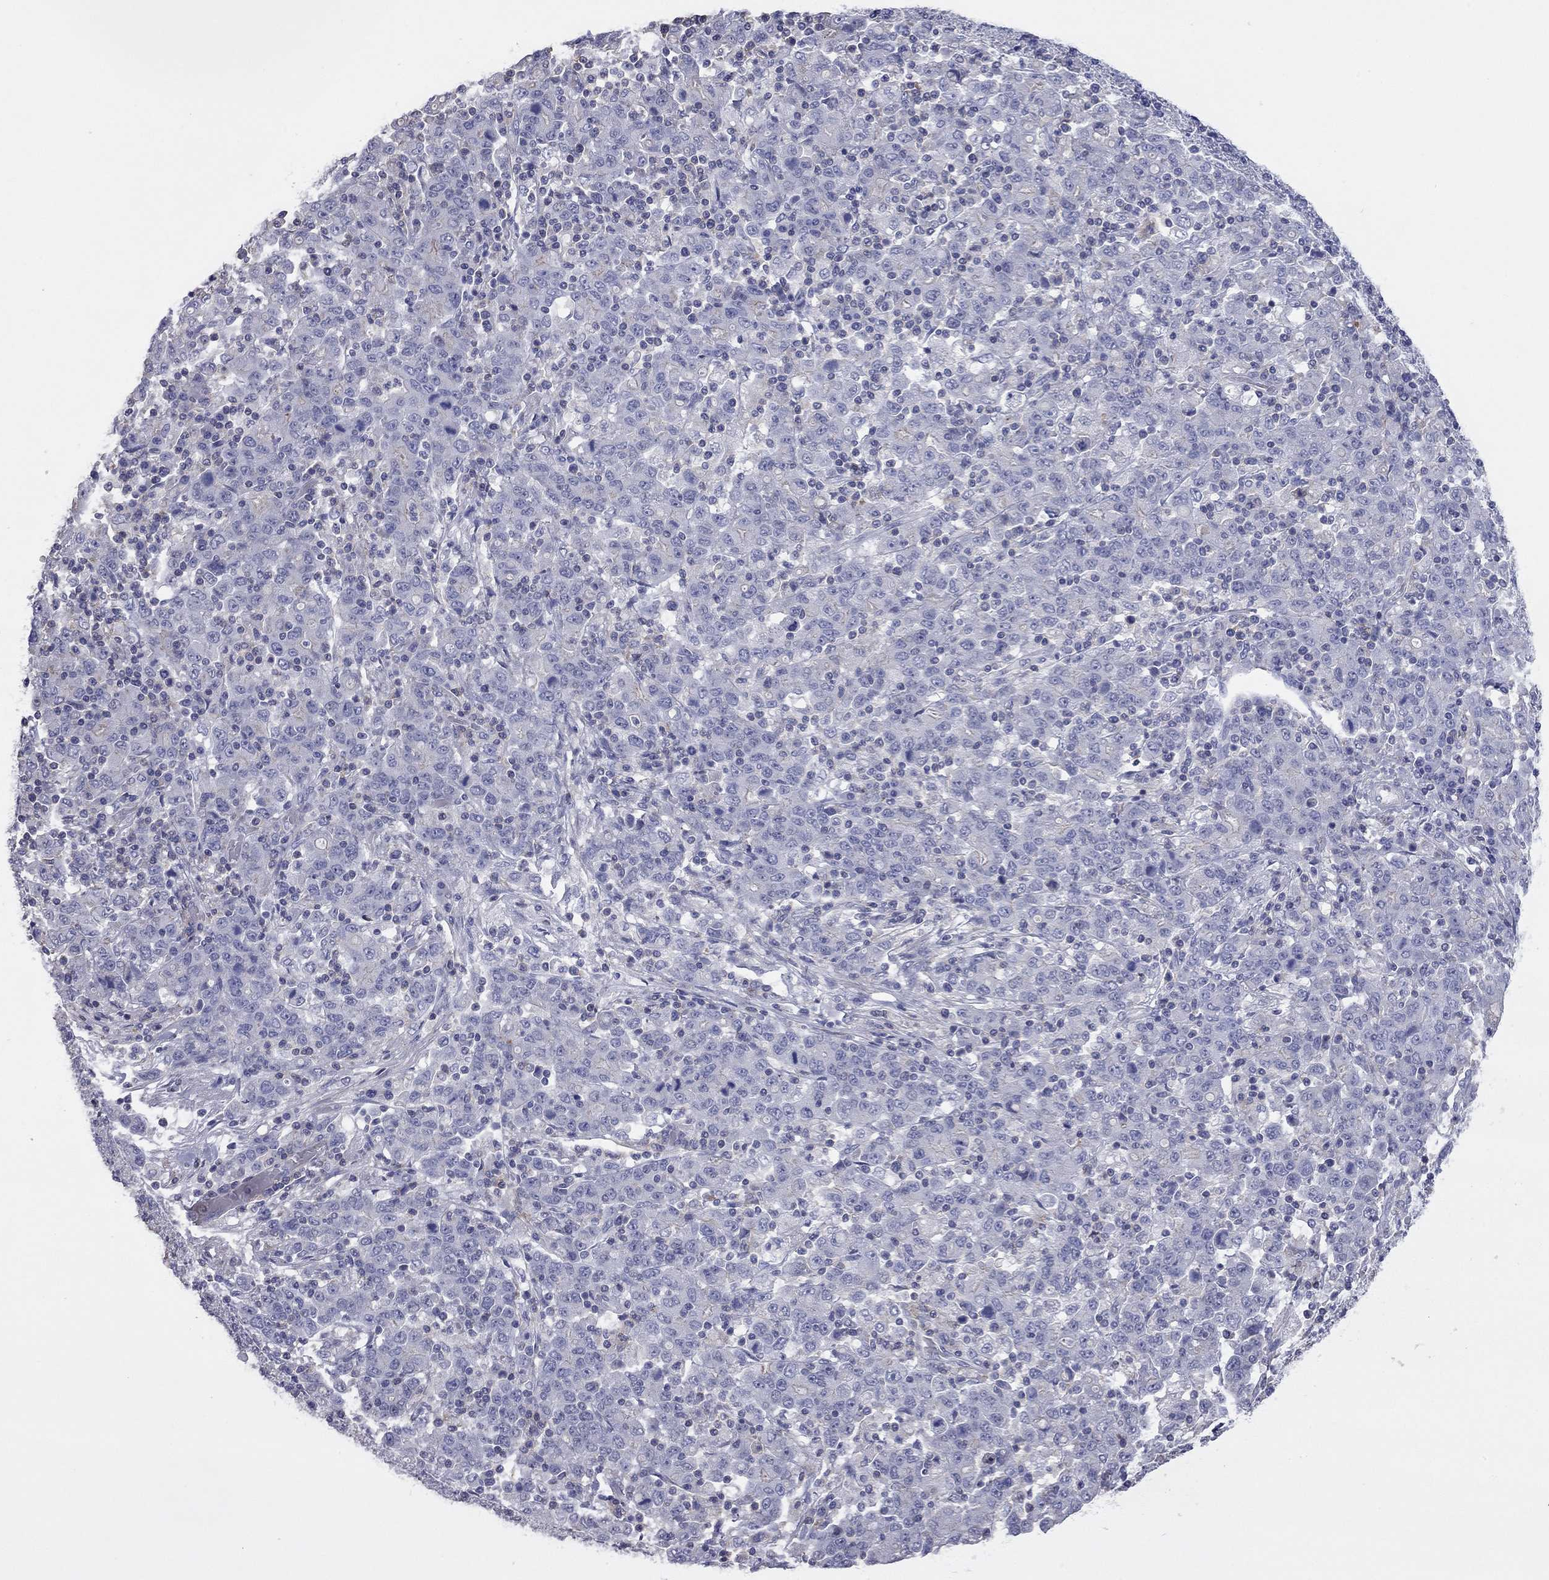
{"staining": {"intensity": "negative", "quantity": "none", "location": "none"}, "tissue": "stomach cancer", "cell_type": "Tumor cells", "image_type": "cancer", "snomed": [{"axis": "morphology", "description": "Adenocarcinoma, NOS"}, {"axis": "topography", "description": "Stomach, upper"}], "caption": "The immunohistochemistry (IHC) micrograph has no significant staining in tumor cells of stomach adenocarcinoma tissue.", "gene": "ACTL7B", "patient": {"sex": "male", "age": 69}}